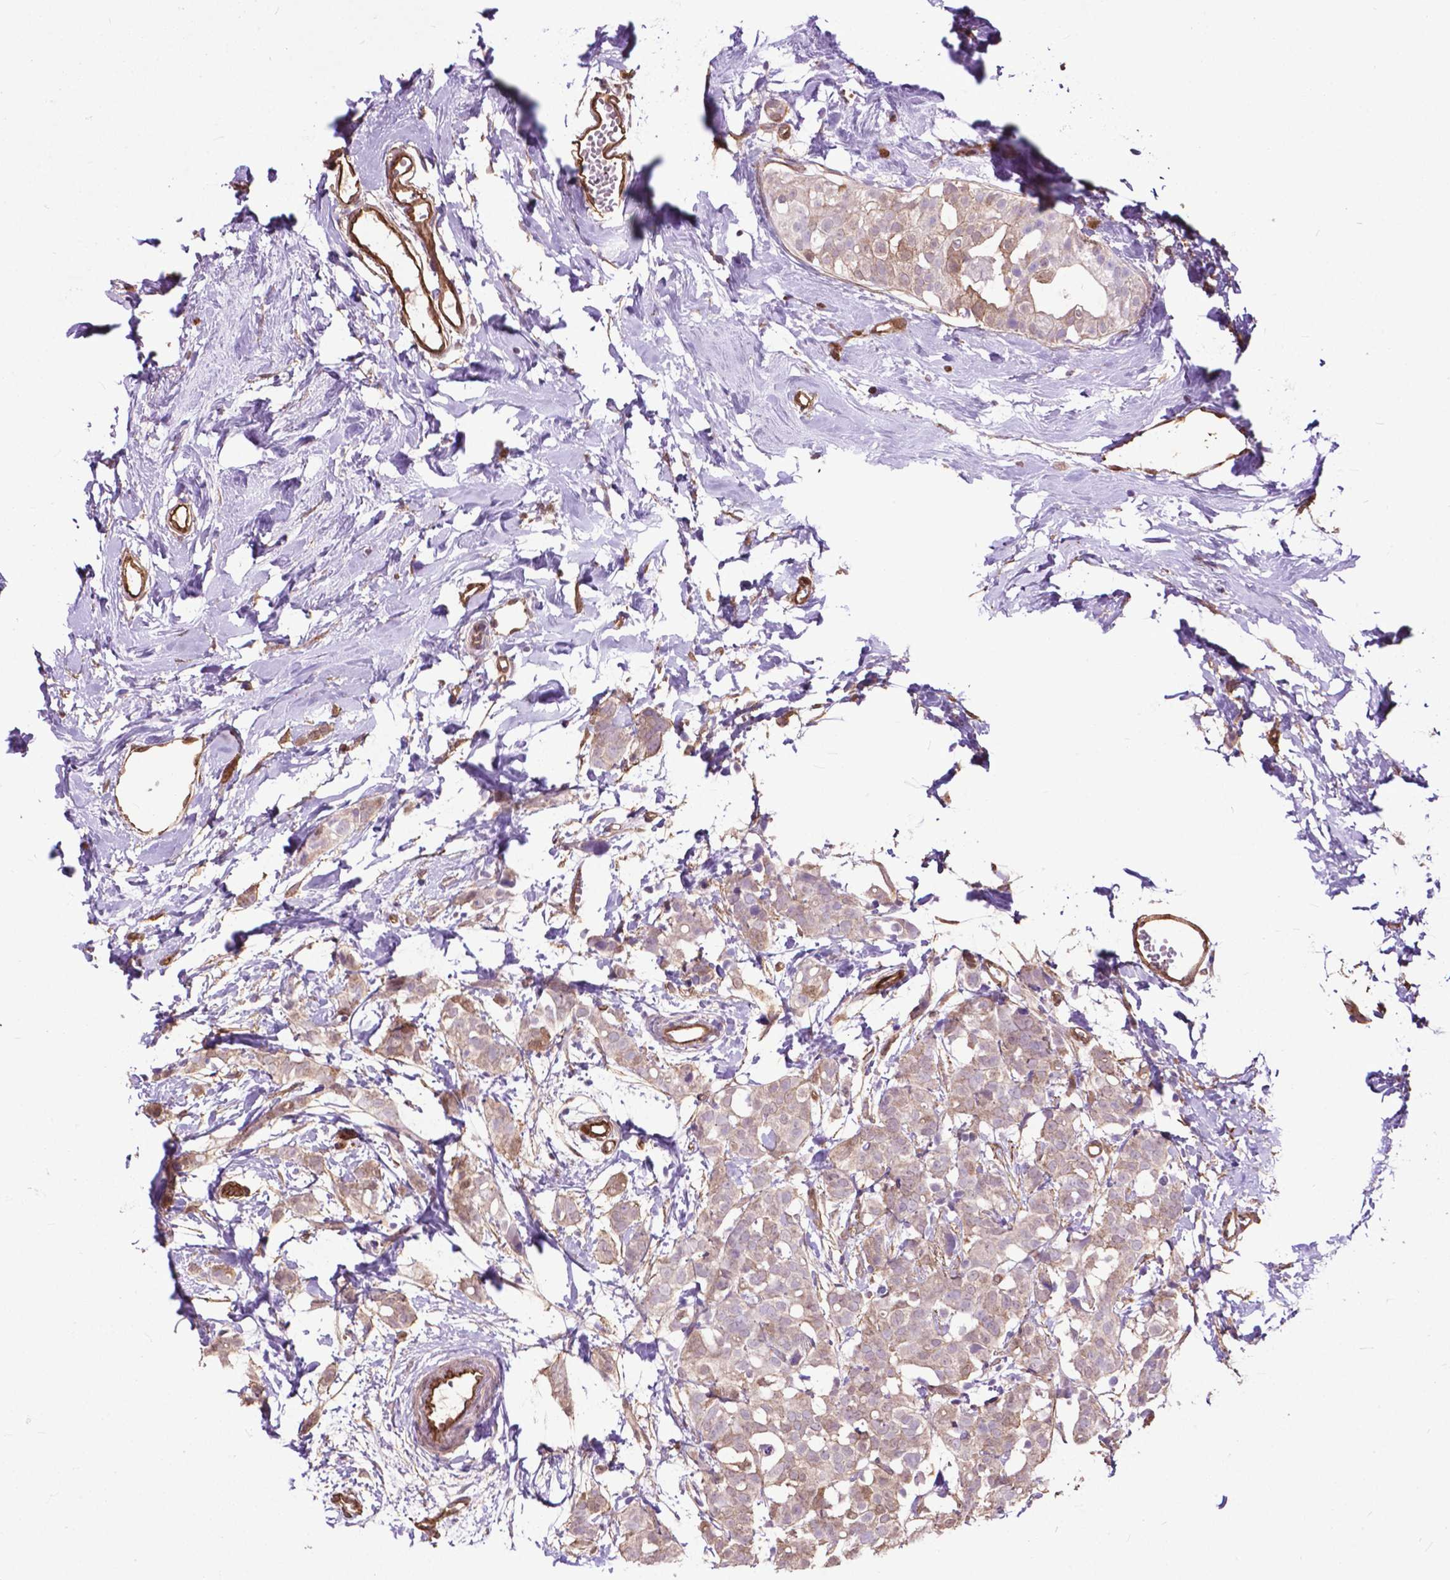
{"staining": {"intensity": "weak", "quantity": "25%-75%", "location": "cytoplasmic/membranous"}, "tissue": "breast cancer", "cell_type": "Tumor cells", "image_type": "cancer", "snomed": [{"axis": "morphology", "description": "Duct carcinoma"}, {"axis": "topography", "description": "Breast"}], "caption": "DAB (3,3'-diaminobenzidine) immunohistochemical staining of breast cancer (invasive ductal carcinoma) demonstrates weak cytoplasmic/membranous protein expression in approximately 25%-75% of tumor cells.", "gene": "PDLIM1", "patient": {"sex": "female", "age": 40}}